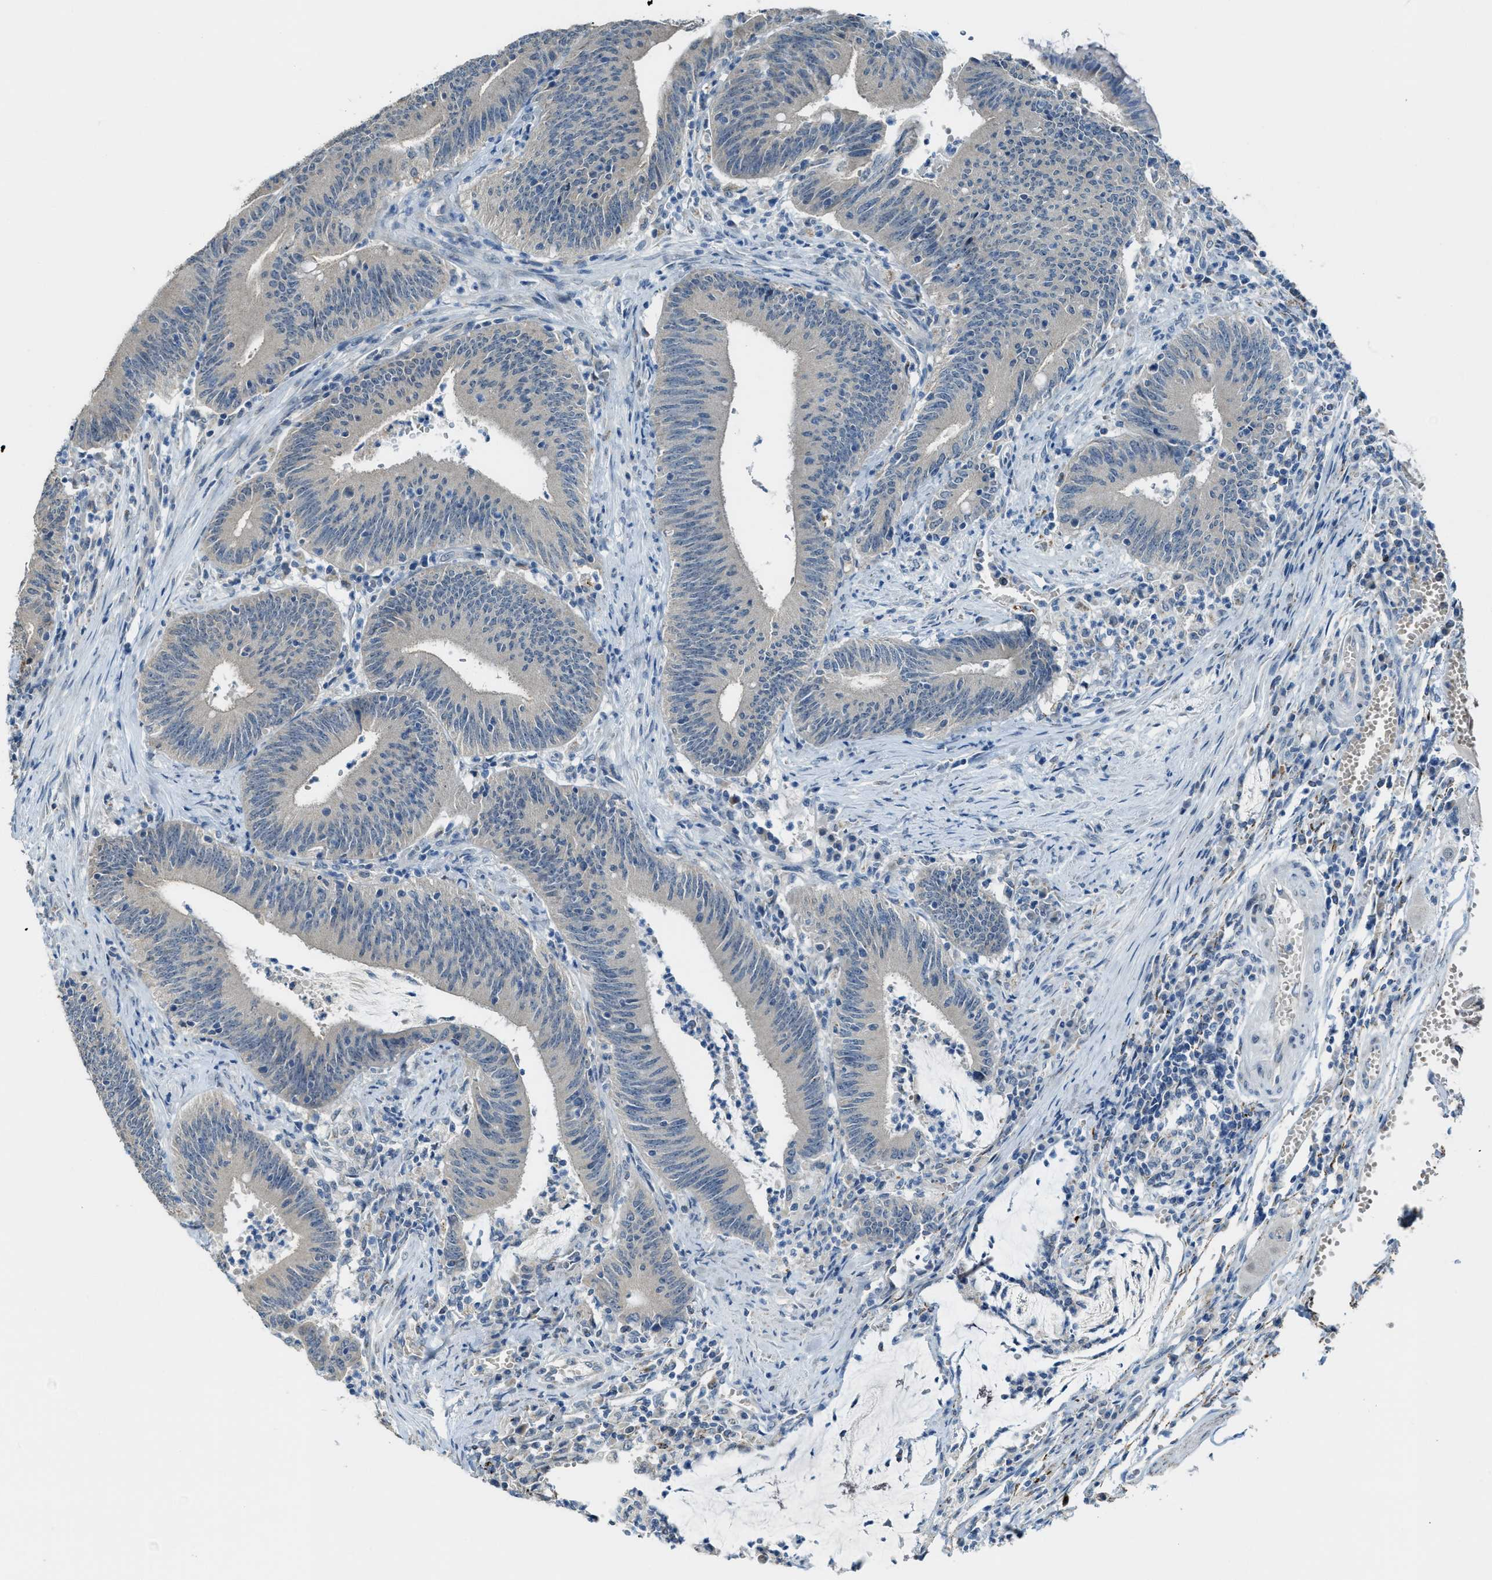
{"staining": {"intensity": "negative", "quantity": "none", "location": "none"}, "tissue": "colorectal cancer", "cell_type": "Tumor cells", "image_type": "cancer", "snomed": [{"axis": "morphology", "description": "Normal tissue, NOS"}, {"axis": "morphology", "description": "Adenocarcinoma, NOS"}, {"axis": "topography", "description": "Rectum"}], "caption": "Human colorectal cancer (adenocarcinoma) stained for a protein using immunohistochemistry shows no expression in tumor cells.", "gene": "CDON", "patient": {"sex": "female", "age": 66}}